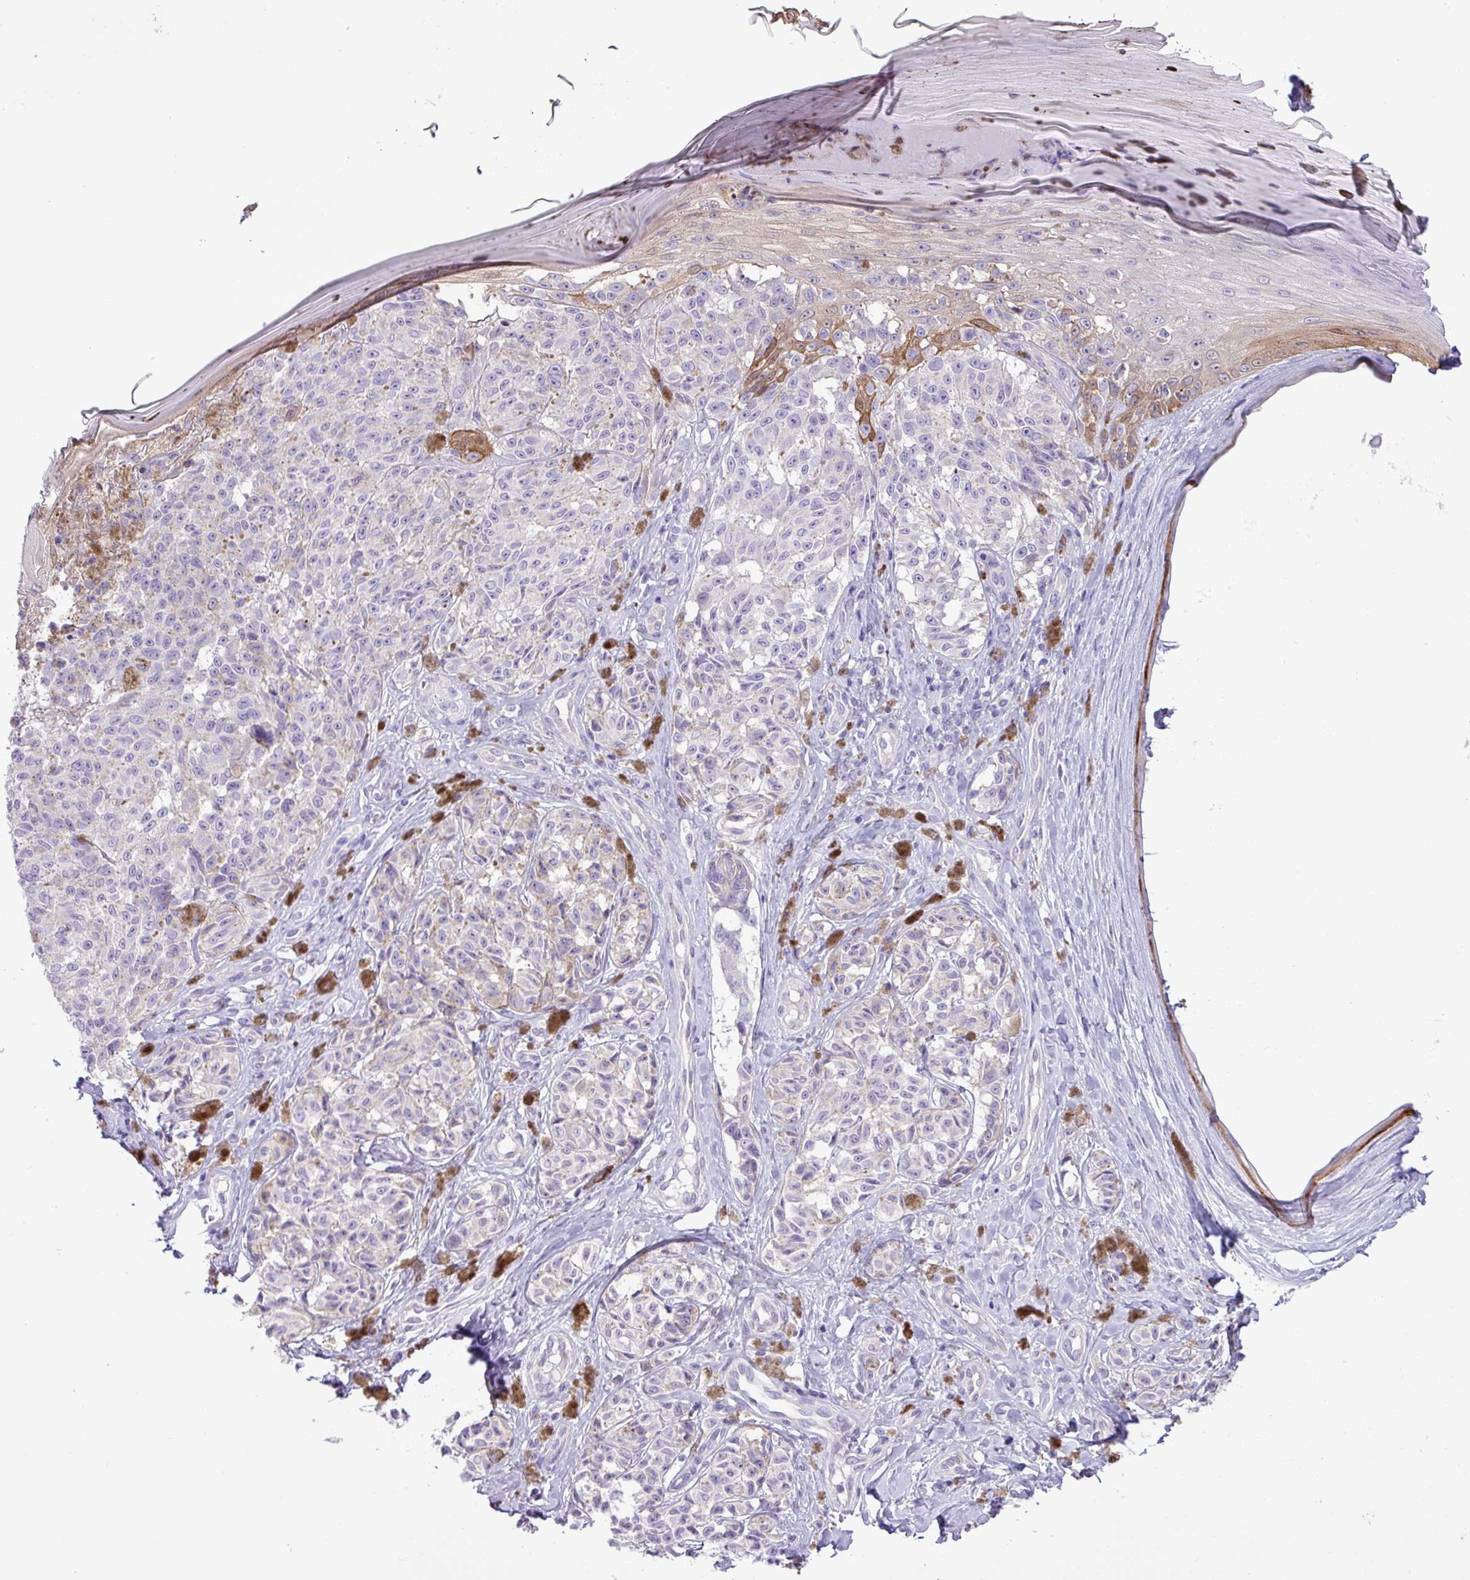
{"staining": {"intensity": "negative", "quantity": "none", "location": "none"}, "tissue": "melanoma", "cell_type": "Tumor cells", "image_type": "cancer", "snomed": [{"axis": "morphology", "description": "Malignant melanoma, NOS"}, {"axis": "topography", "description": "Skin"}], "caption": "IHC micrograph of neoplastic tissue: human melanoma stained with DAB (3,3'-diaminobenzidine) demonstrates no significant protein positivity in tumor cells.", "gene": "ZSCAN5A", "patient": {"sex": "female", "age": 65}}